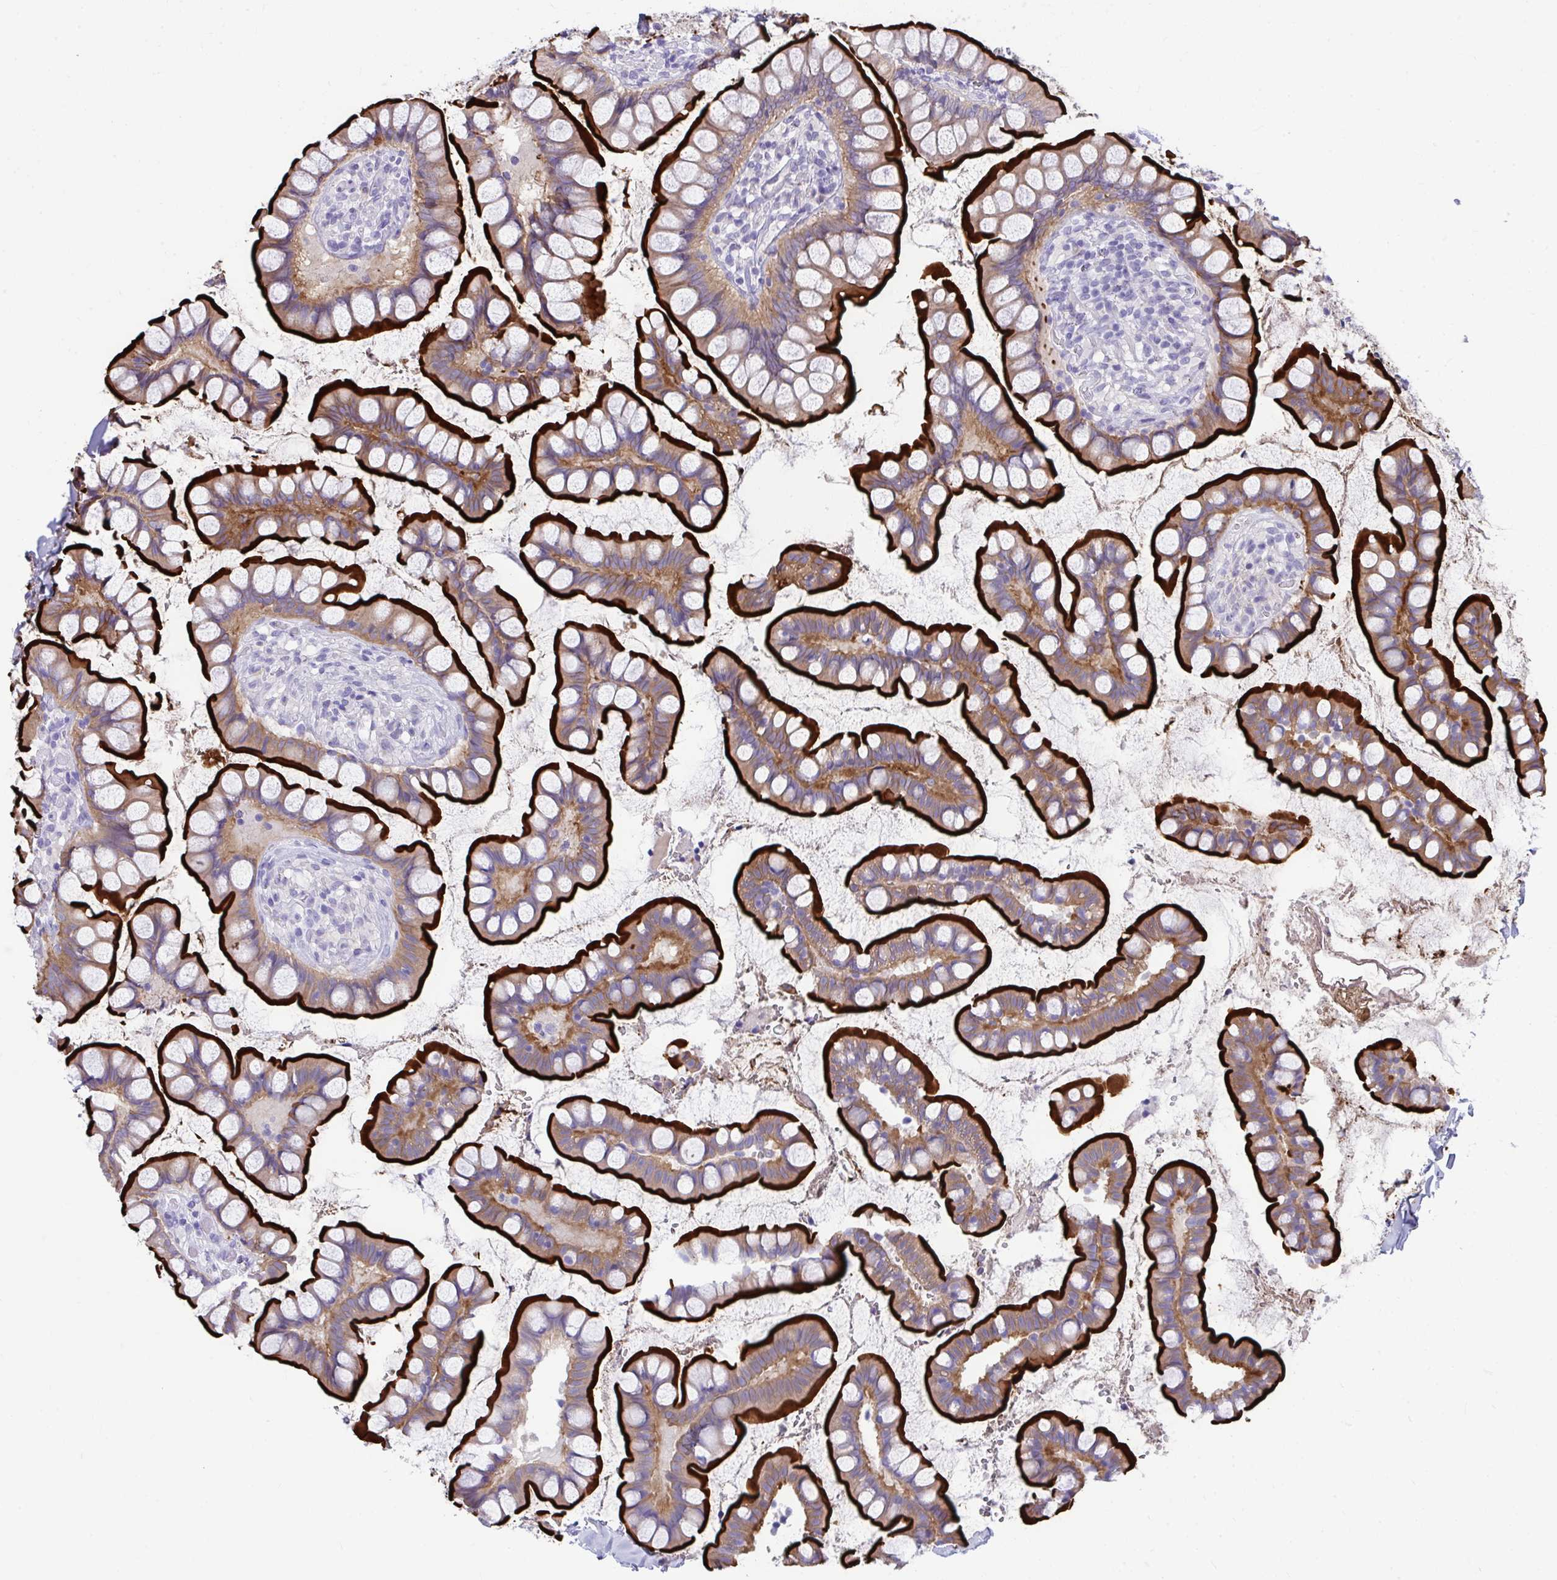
{"staining": {"intensity": "strong", "quantity": "25%-75%", "location": "cytoplasmic/membranous"}, "tissue": "small intestine", "cell_type": "Glandular cells", "image_type": "normal", "snomed": [{"axis": "morphology", "description": "Normal tissue, NOS"}, {"axis": "topography", "description": "Small intestine"}], "caption": "Small intestine was stained to show a protein in brown. There is high levels of strong cytoplasmic/membranous staining in about 25%-75% of glandular cells. The staining was performed using DAB to visualize the protein expression in brown, while the nuclei were stained in blue with hematoxylin (Magnification: 20x).", "gene": "PIGZ", "patient": {"sex": "male", "age": 70}}